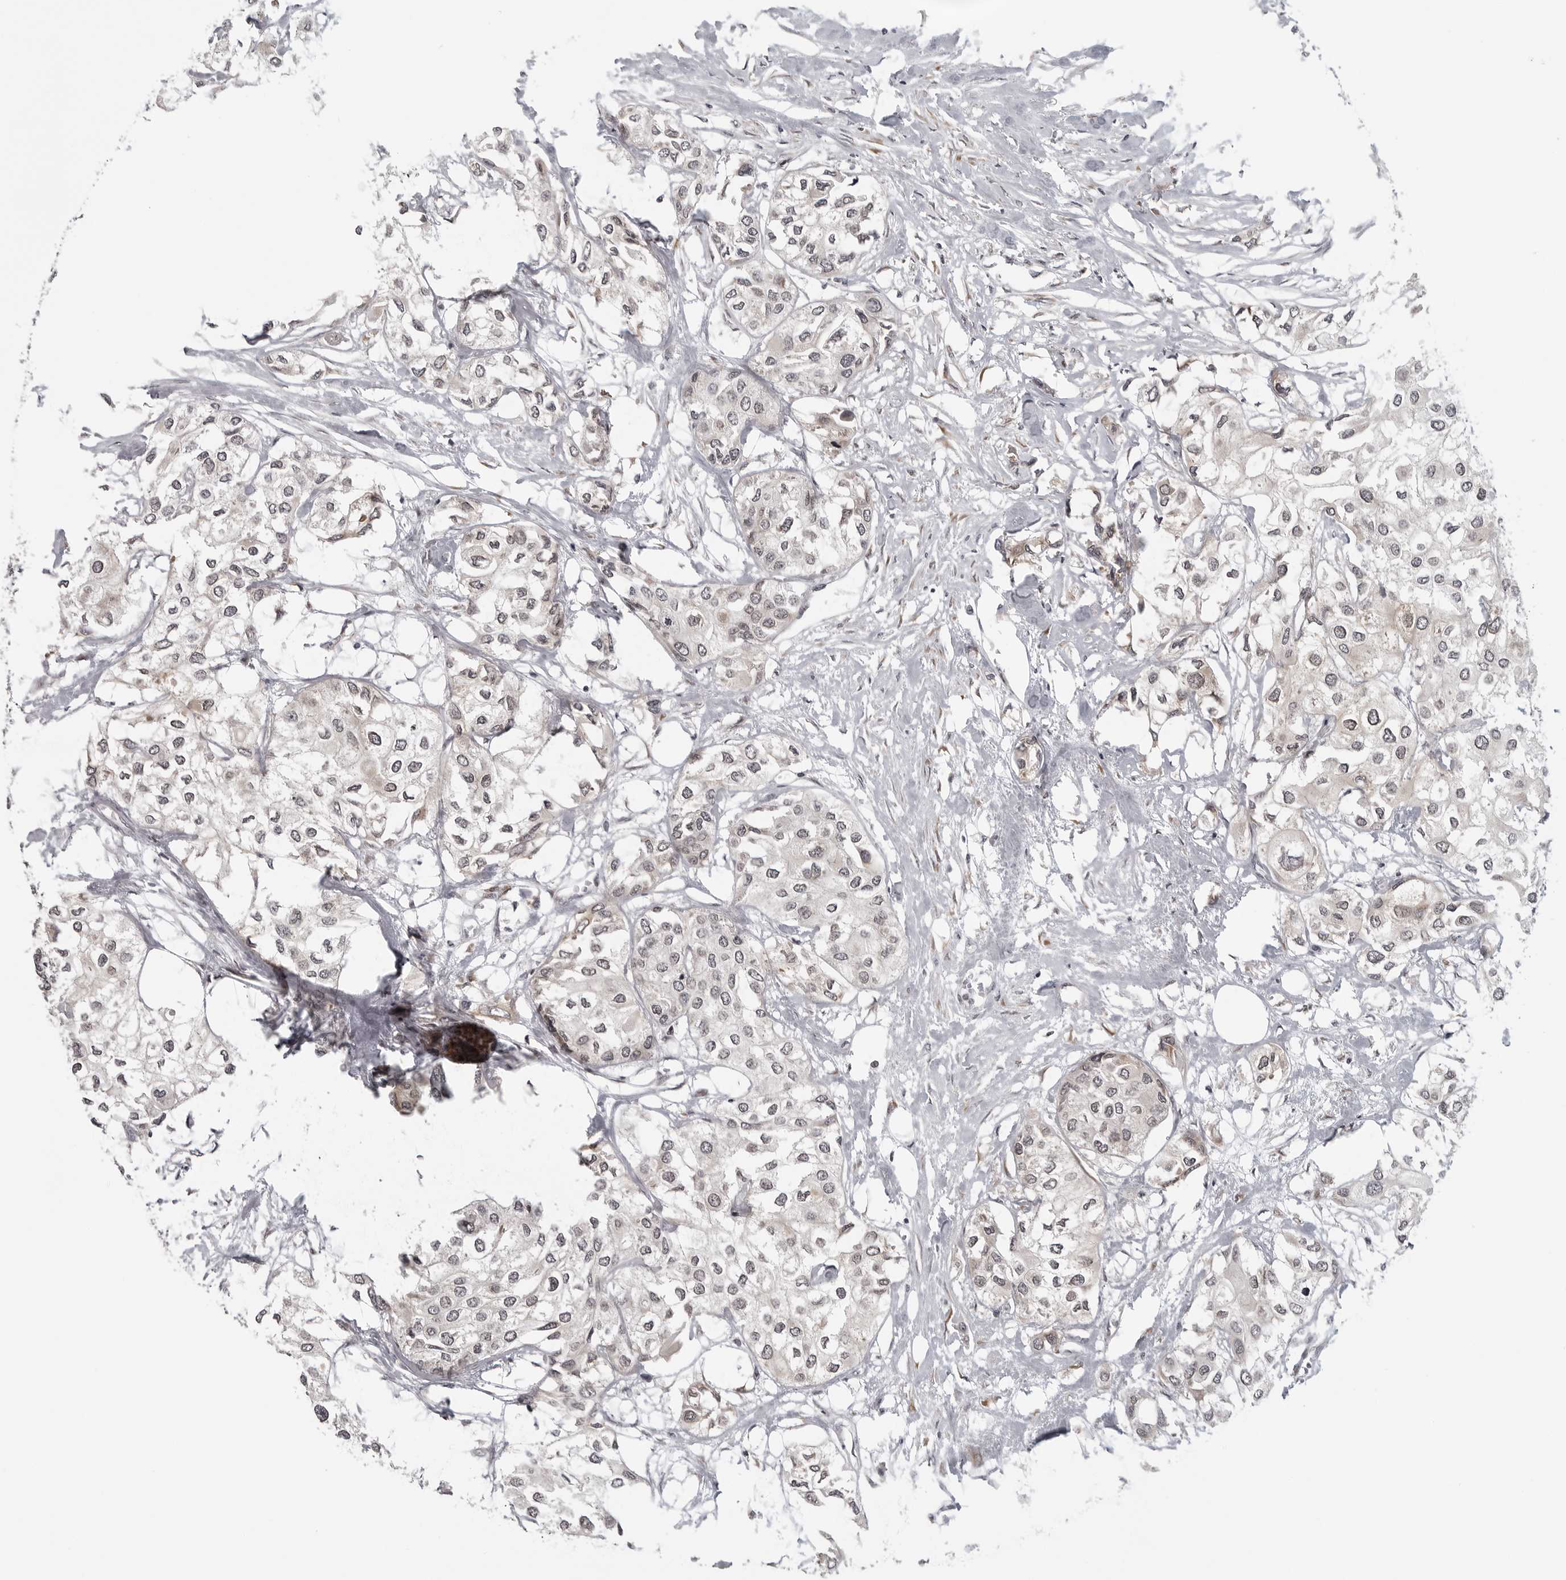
{"staining": {"intensity": "weak", "quantity": "<25%", "location": "nuclear"}, "tissue": "urothelial cancer", "cell_type": "Tumor cells", "image_type": "cancer", "snomed": [{"axis": "morphology", "description": "Urothelial carcinoma, High grade"}, {"axis": "topography", "description": "Urinary bladder"}], "caption": "High-grade urothelial carcinoma stained for a protein using IHC shows no expression tumor cells.", "gene": "PRDM10", "patient": {"sex": "male", "age": 64}}